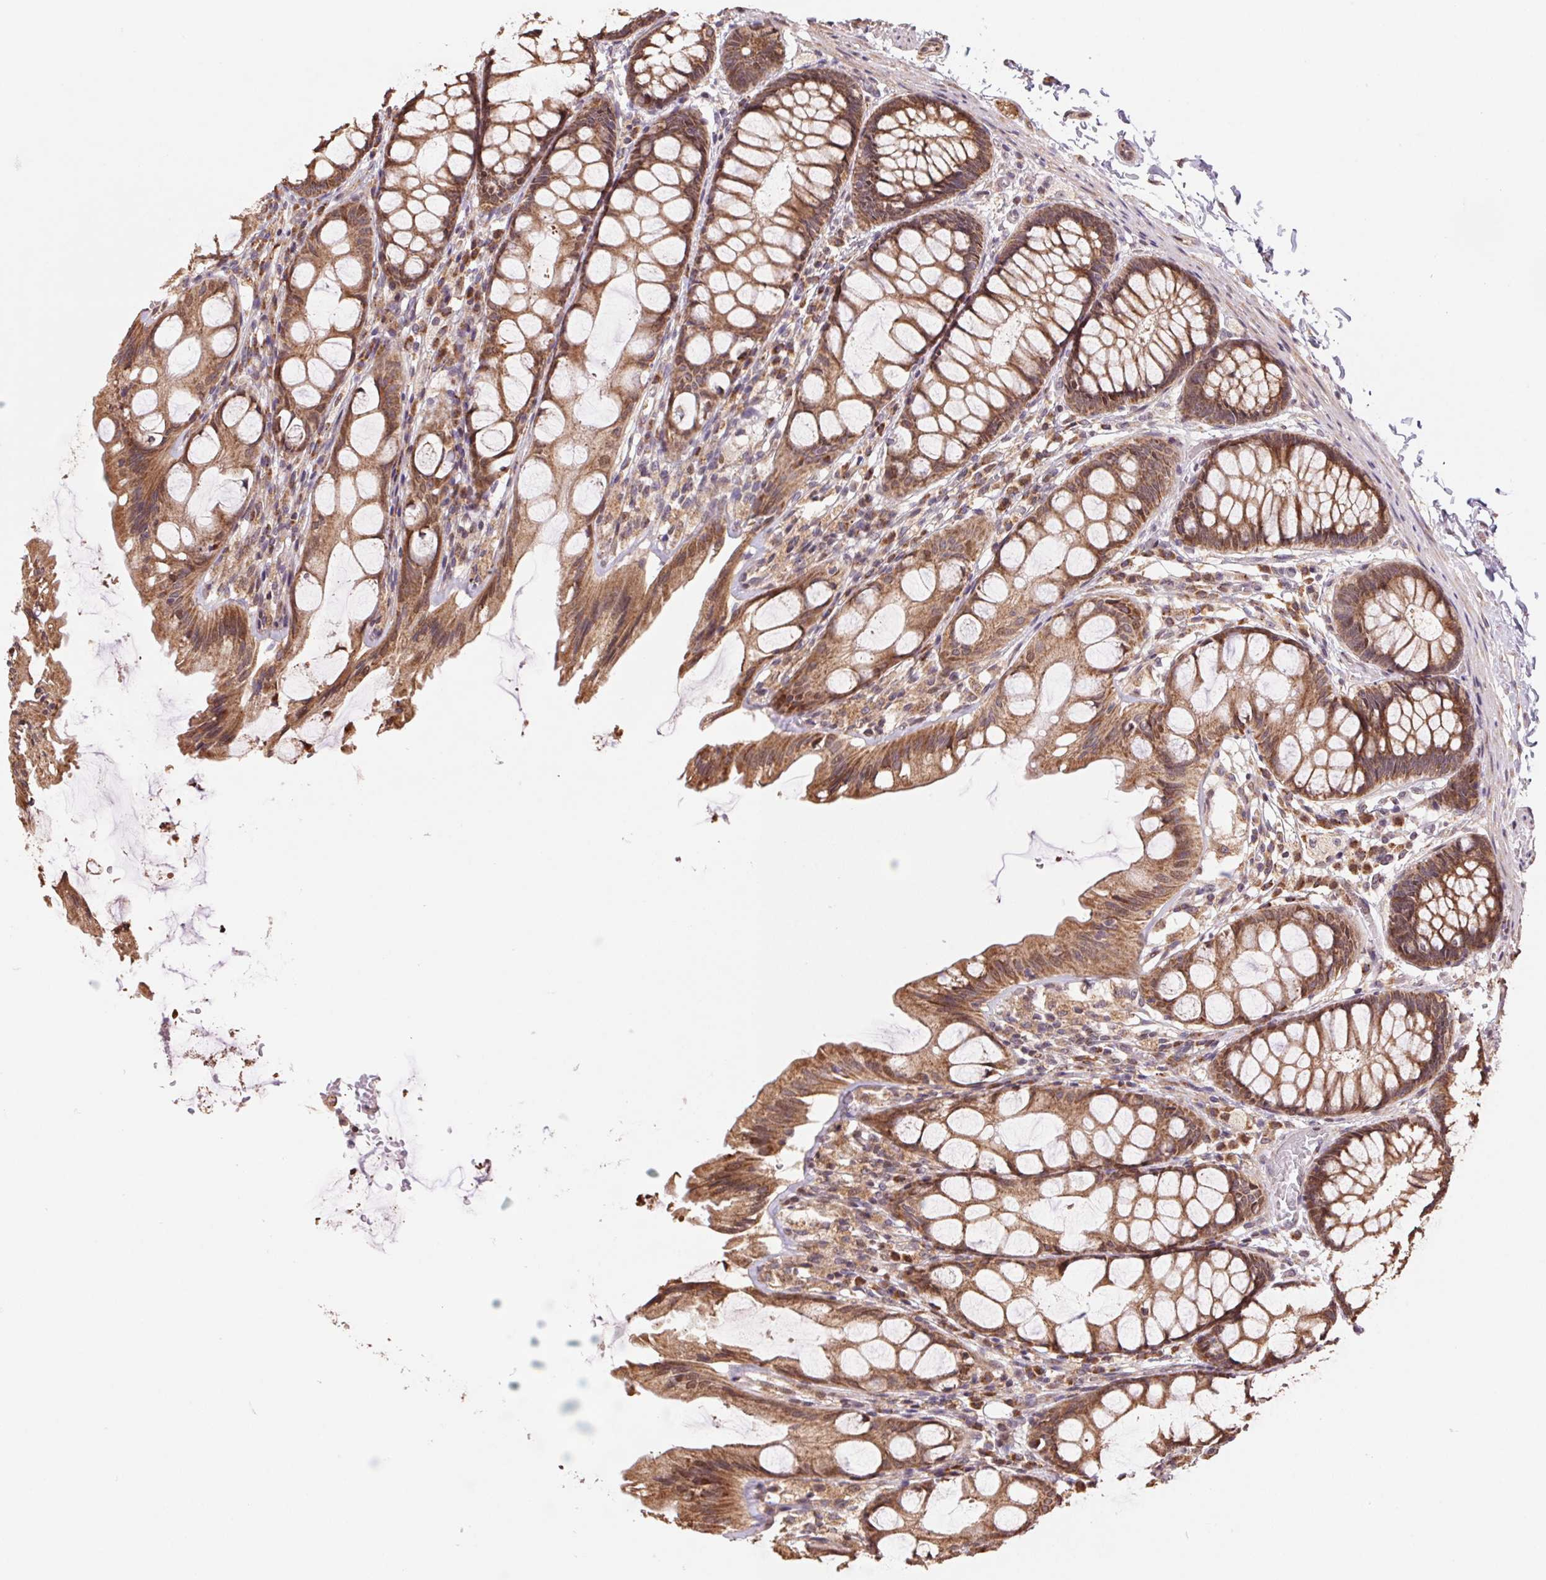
{"staining": {"intensity": "weak", "quantity": ">75%", "location": "cytoplasmic/membranous"}, "tissue": "colon", "cell_type": "Endothelial cells", "image_type": "normal", "snomed": [{"axis": "morphology", "description": "Normal tissue, NOS"}, {"axis": "topography", "description": "Colon"}], "caption": "Immunohistochemistry (IHC) micrograph of unremarkable human colon stained for a protein (brown), which exhibits low levels of weak cytoplasmic/membranous expression in about >75% of endothelial cells.", "gene": "PDHA1", "patient": {"sex": "male", "age": 47}}